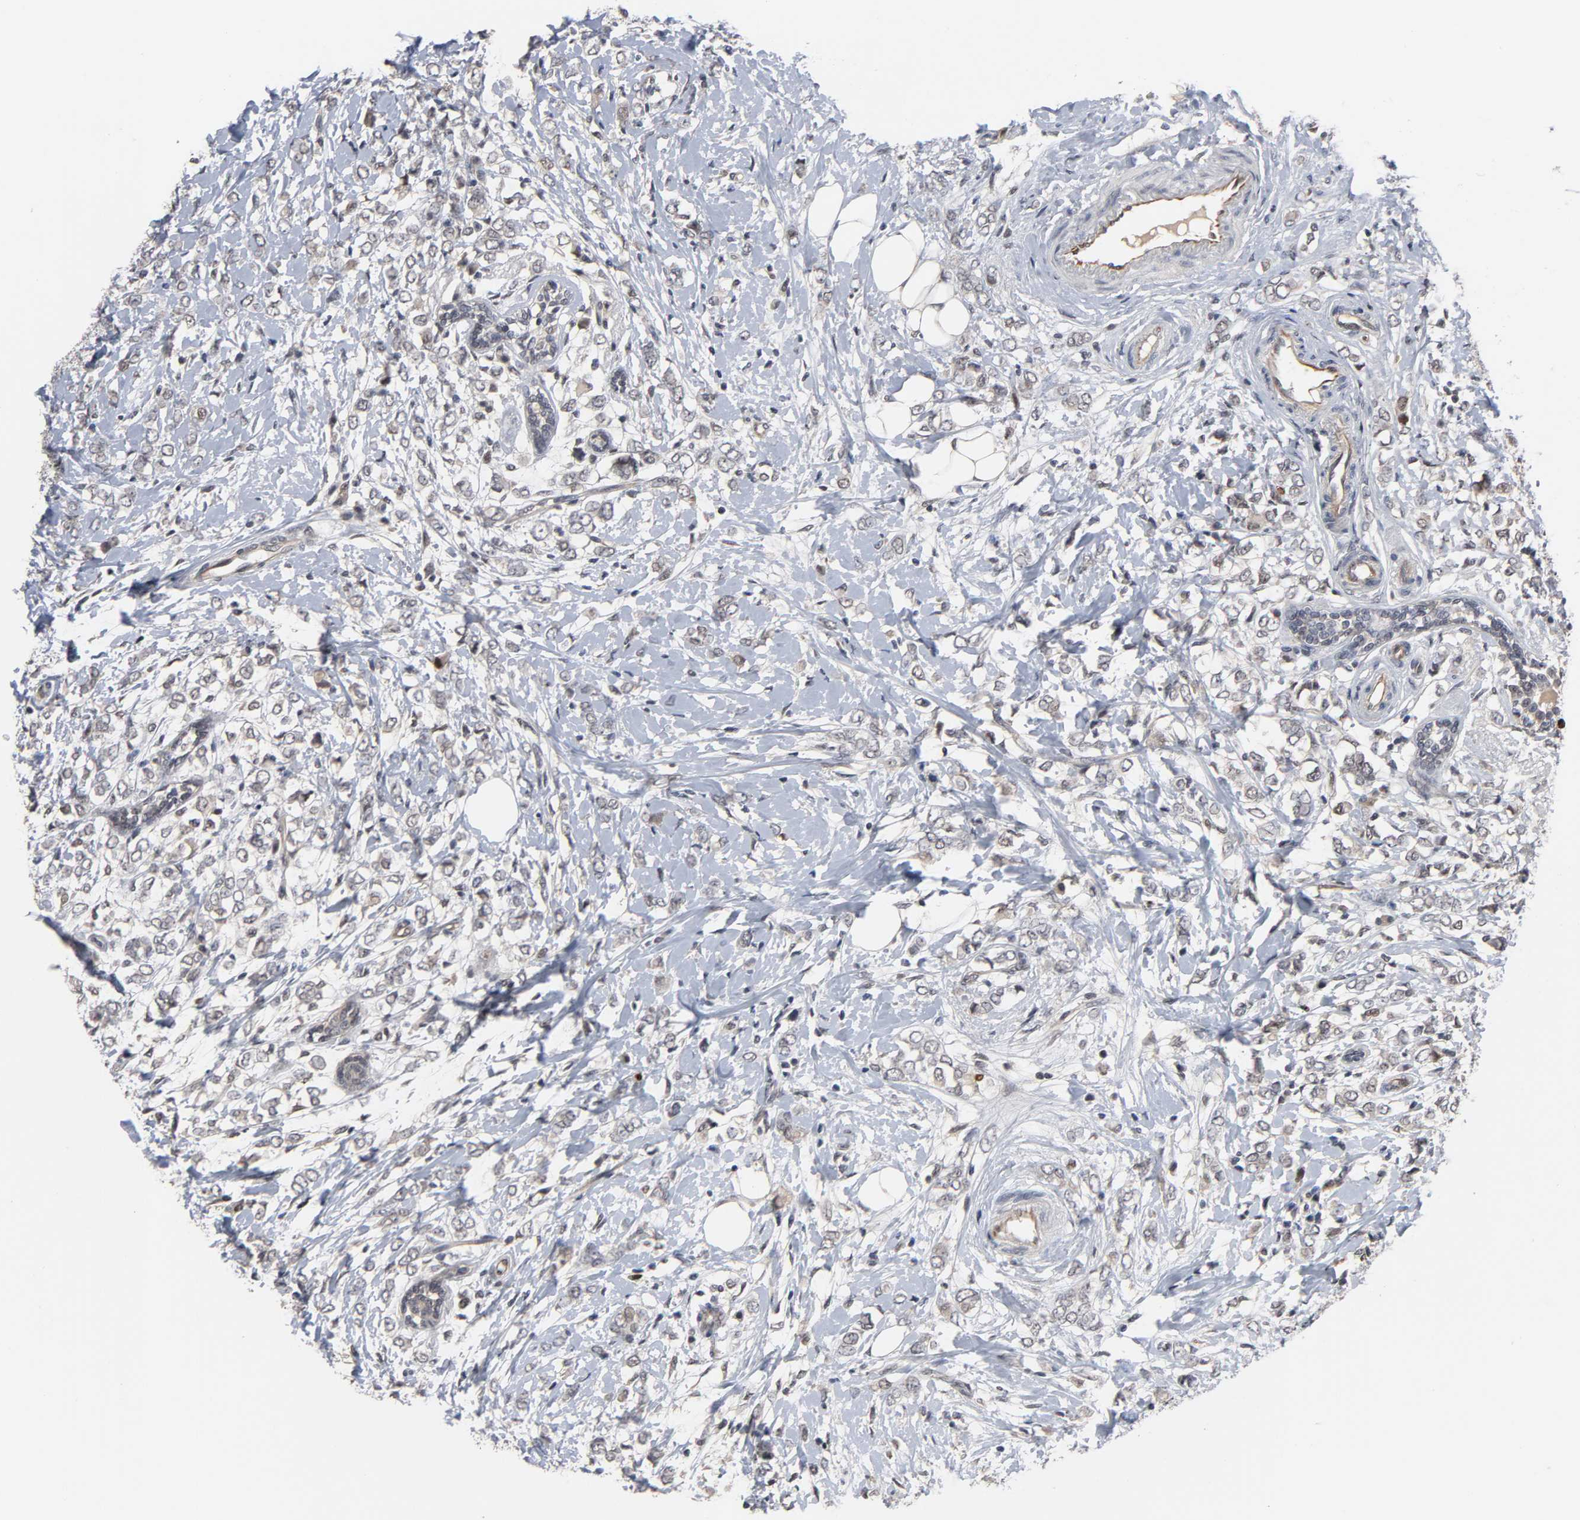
{"staining": {"intensity": "negative", "quantity": "none", "location": "none"}, "tissue": "breast cancer", "cell_type": "Tumor cells", "image_type": "cancer", "snomed": [{"axis": "morphology", "description": "Normal tissue, NOS"}, {"axis": "morphology", "description": "Lobular carcinoma"}, {"axis": "topography", "description": "Breast"}], "caption": "Histopathology image shows no significant protein positivity in tumor cells of breast cancer. (Immunohistochemistry, brightfield microscopy, high magnification).", "gene": "RTL5", "patient": {"sex": "female", "age": 47}}